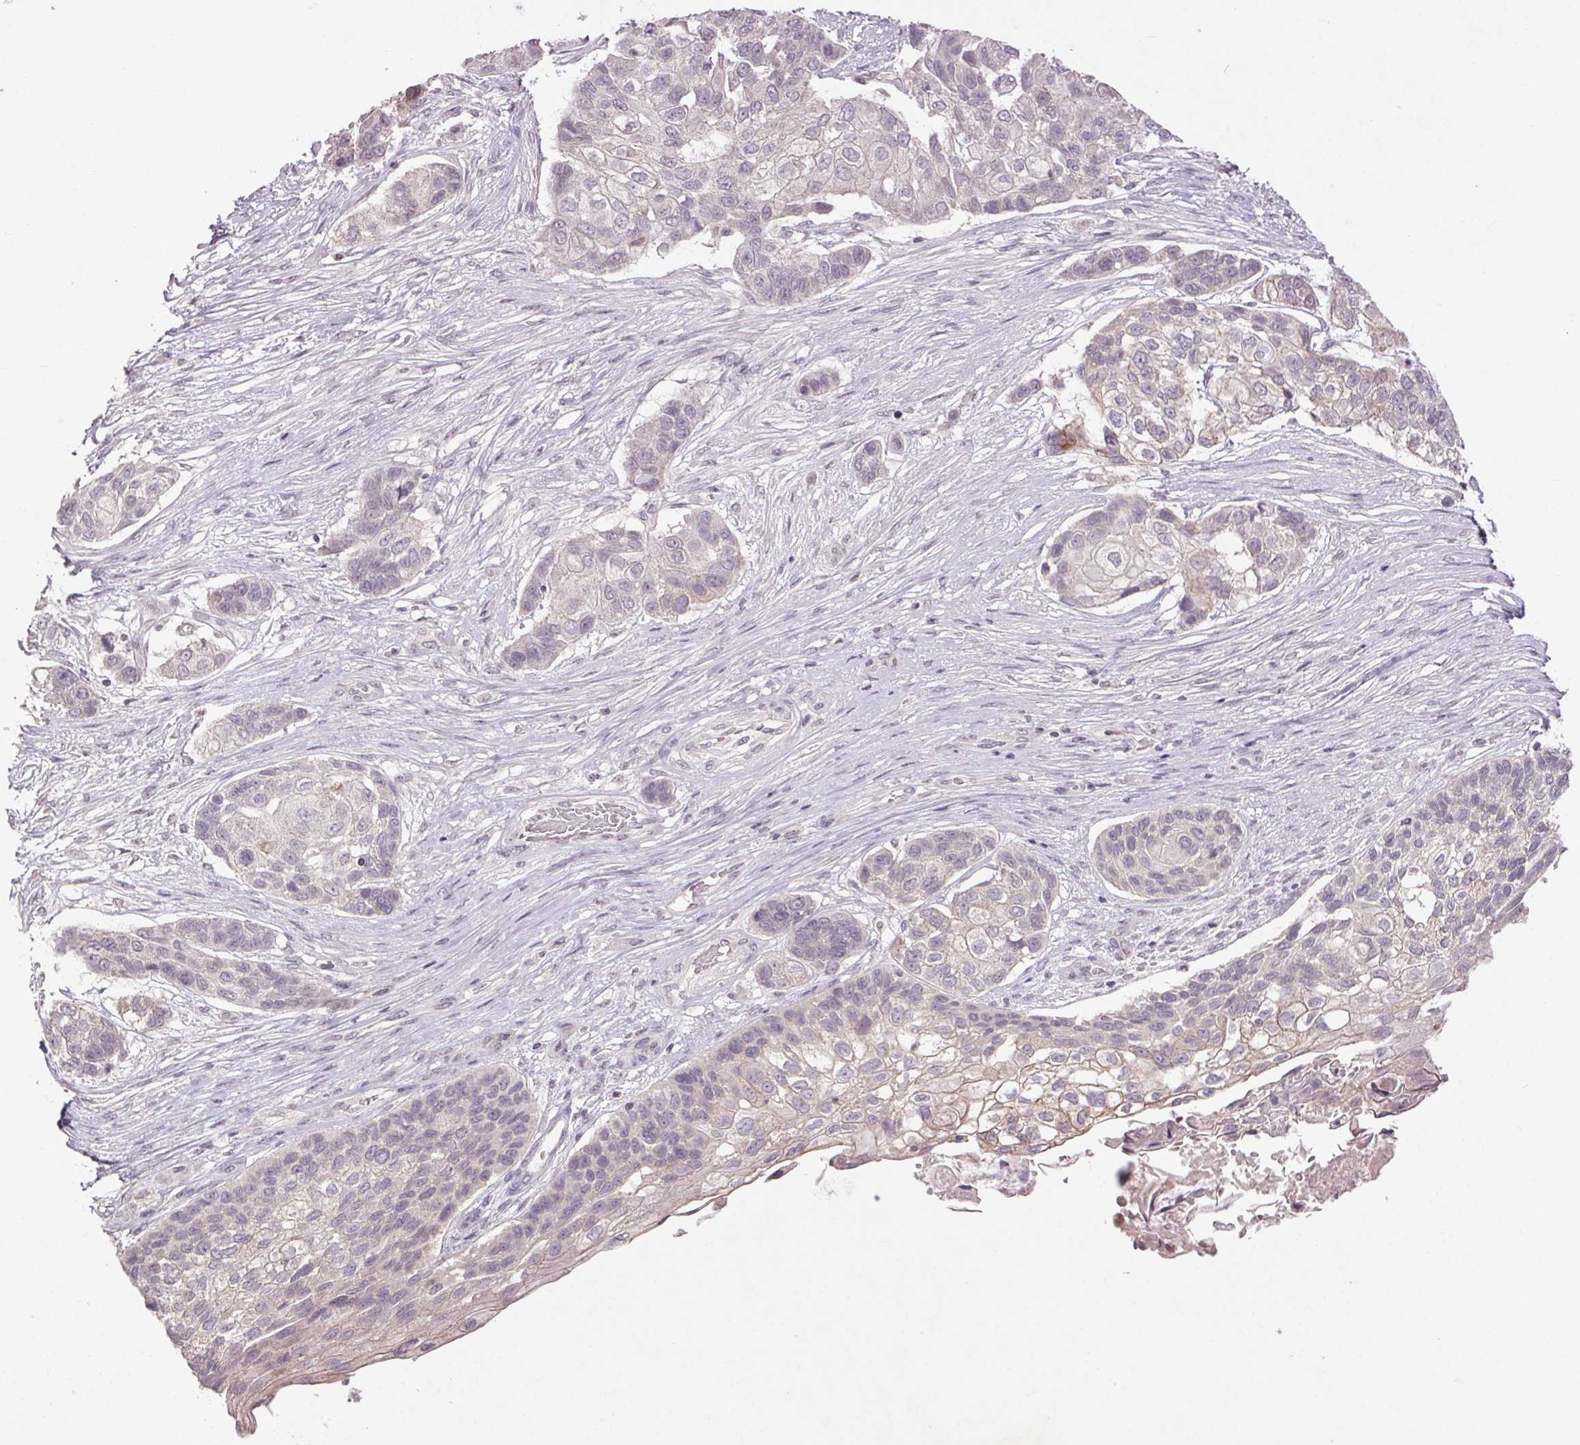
{"staining": {"intensity": "negative", "quantity": "none", "location": "none"}, "tissue": "lung cancer", "cell_type": "Tumor cells", "image_type": "cancer", "snomed": [{"axis": "morphology", "description": "Squamous cell carcinoma, NOS"}, {"axis": "topography", "description": "Lung"}], "caption": "Immunohistochemical staining of lung cancer exhibits no significant staining in tumor cells.", "gene": "KLRC3", "patient": {"sex": "male", "age": 69}}